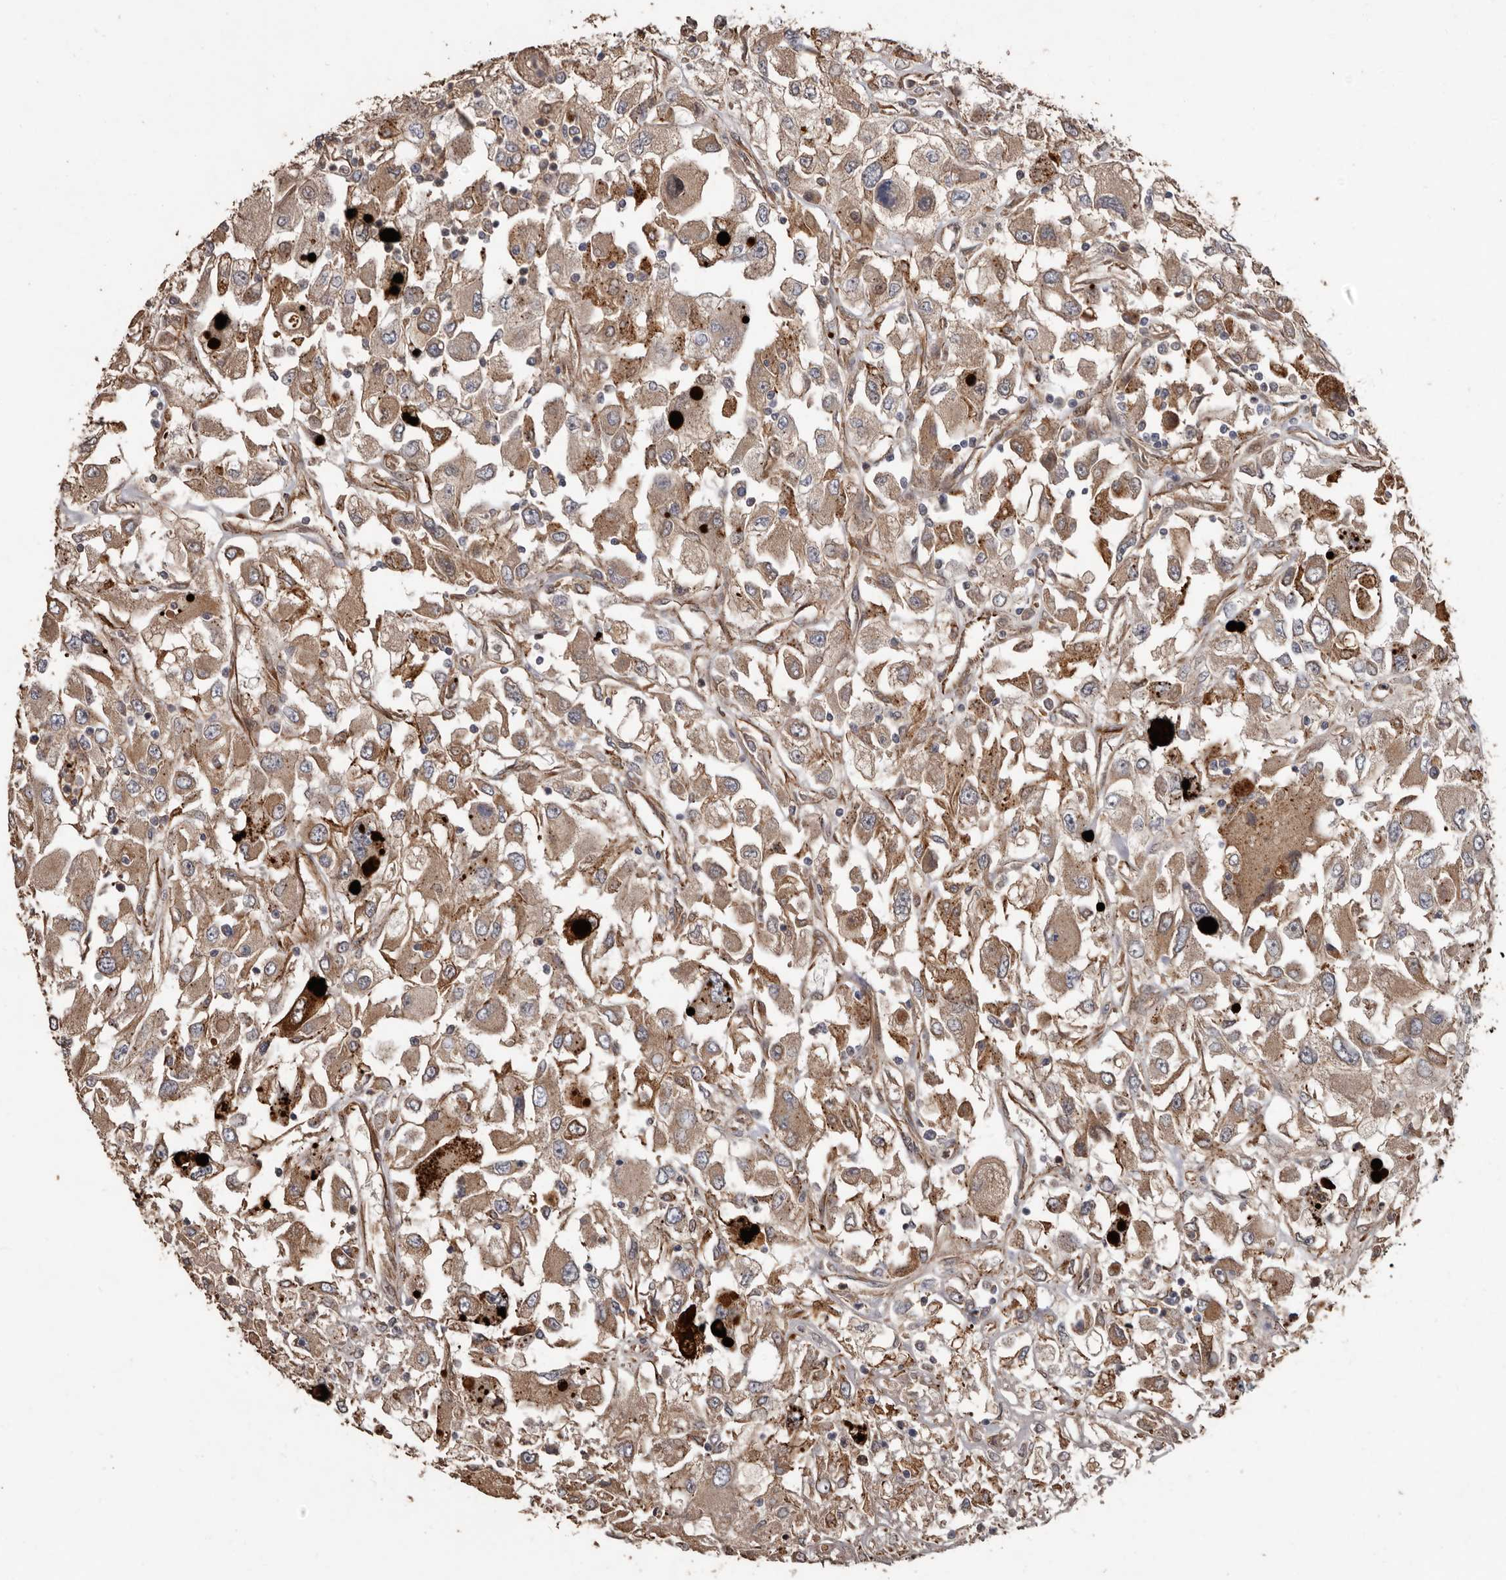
{"staining": {"intensity": "moderate", "quantity": ">75%", "location": "cytoplasmic/membranous"}, "tissue": "renal cancer", "cell_type": "Tumor cells", "image_type": "cancer", "snomed": [{"axis": "morphology", "description": "Adenocarcinoma, NOS"}, {"axis": "topography", "description": "Kidney"}], "caption": "Renal adenocarcinoma was stained to show a protein in brown. There is medium levels of moderate cytoplasmic/membranous expression in about >75% of tumor cells.", "gene": "BRAT1", "patient": {"sex": "female", "age": 52}}